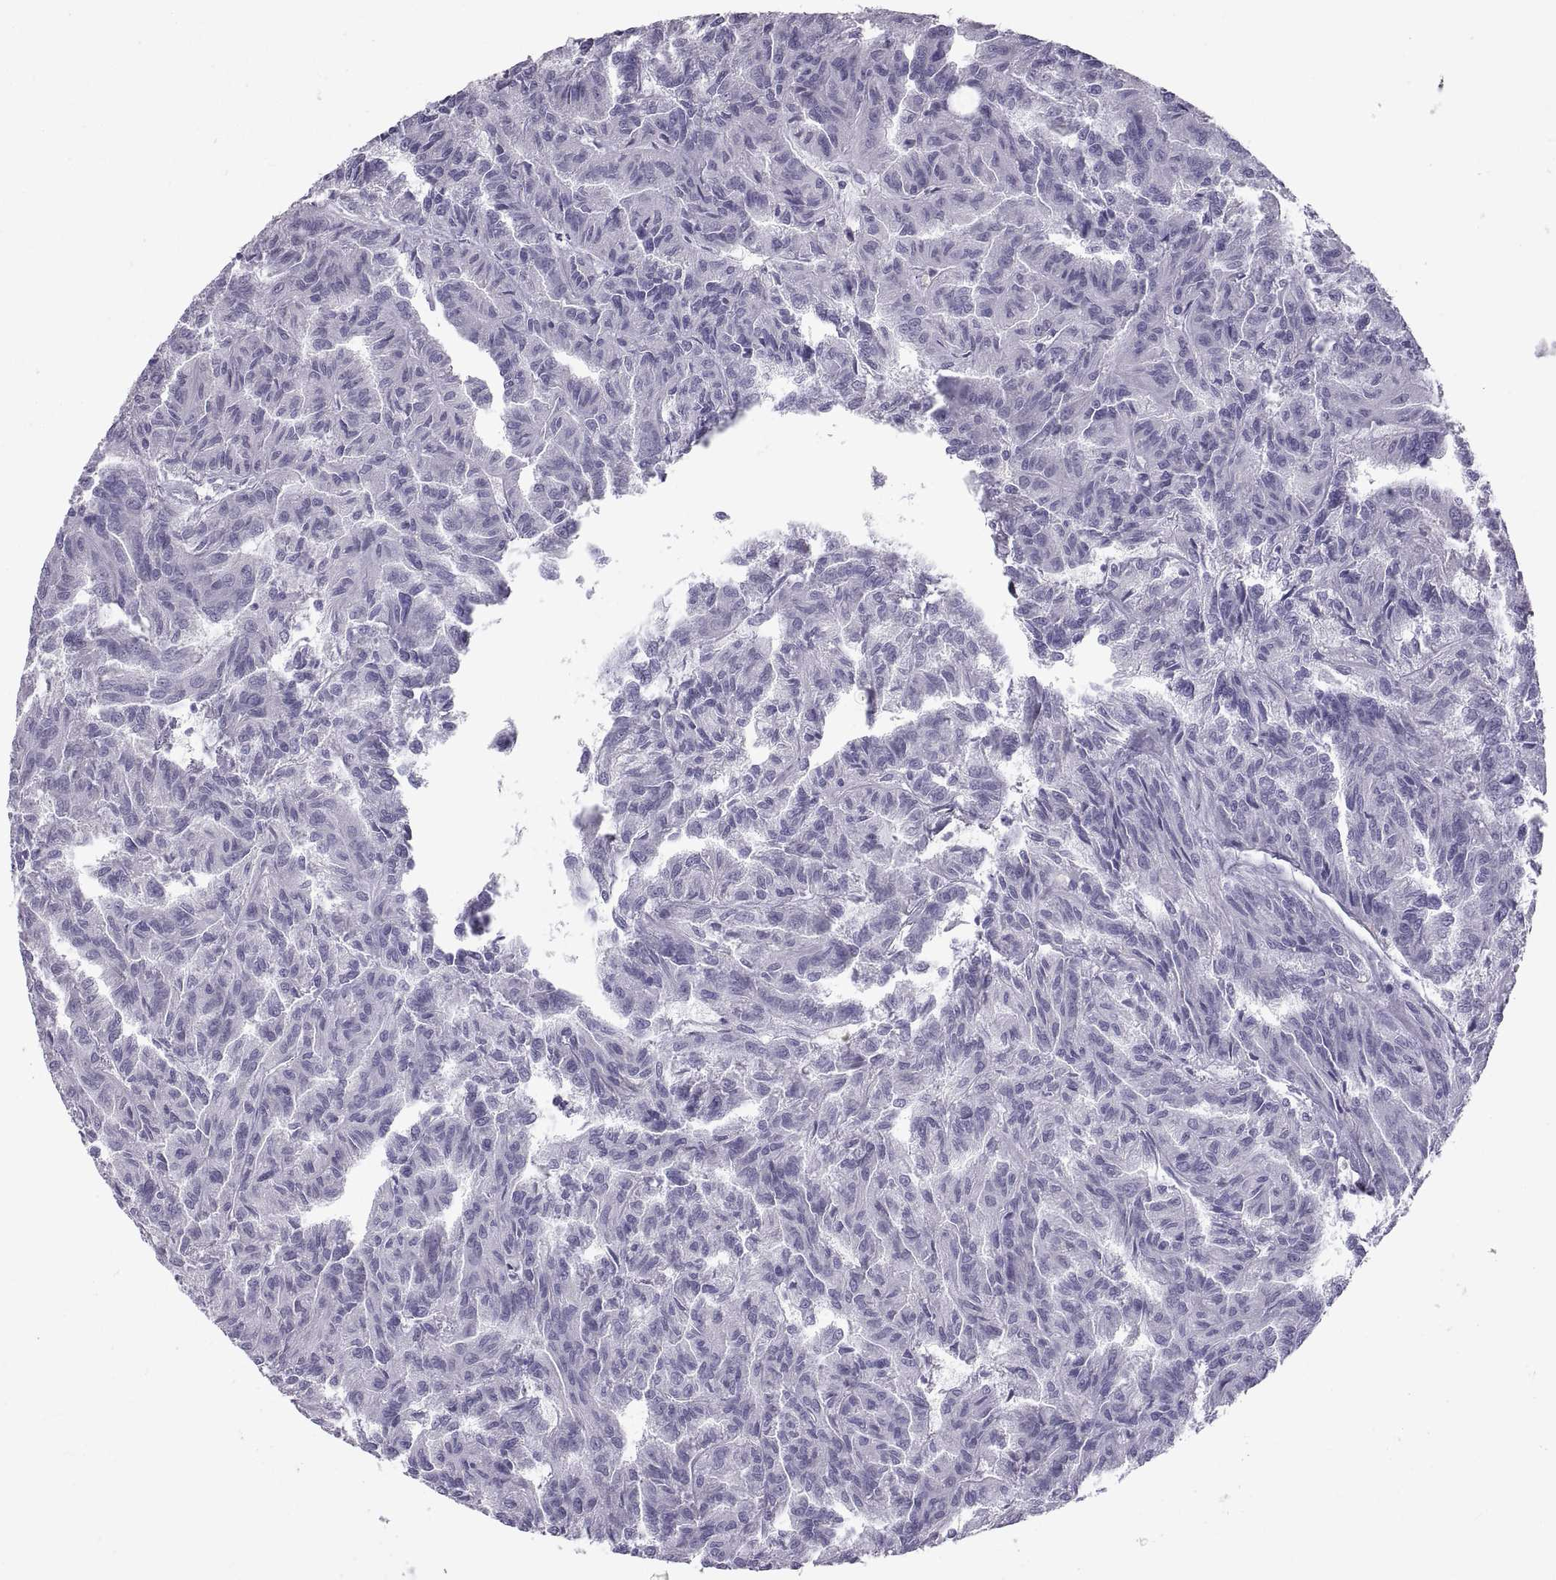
{"staining": {"intensity": "negative", "quantity": "none", "location": "none"}, "tissue": "renal cancer", "cell_type": "Tumor cells", "image_type": "cancer", "snomed": [{"axis": "morphology", "description": "Adenocarcinoma, NOS"}, {"axis": "topography", "description": "Kidney"}], "caption": "Renal adenocarcinoma was stained to show a protein in brown. There is no significant expression in tumor cells.", "gene": "PCSK1N", "patient": {"sex": "male", "age": 79}}